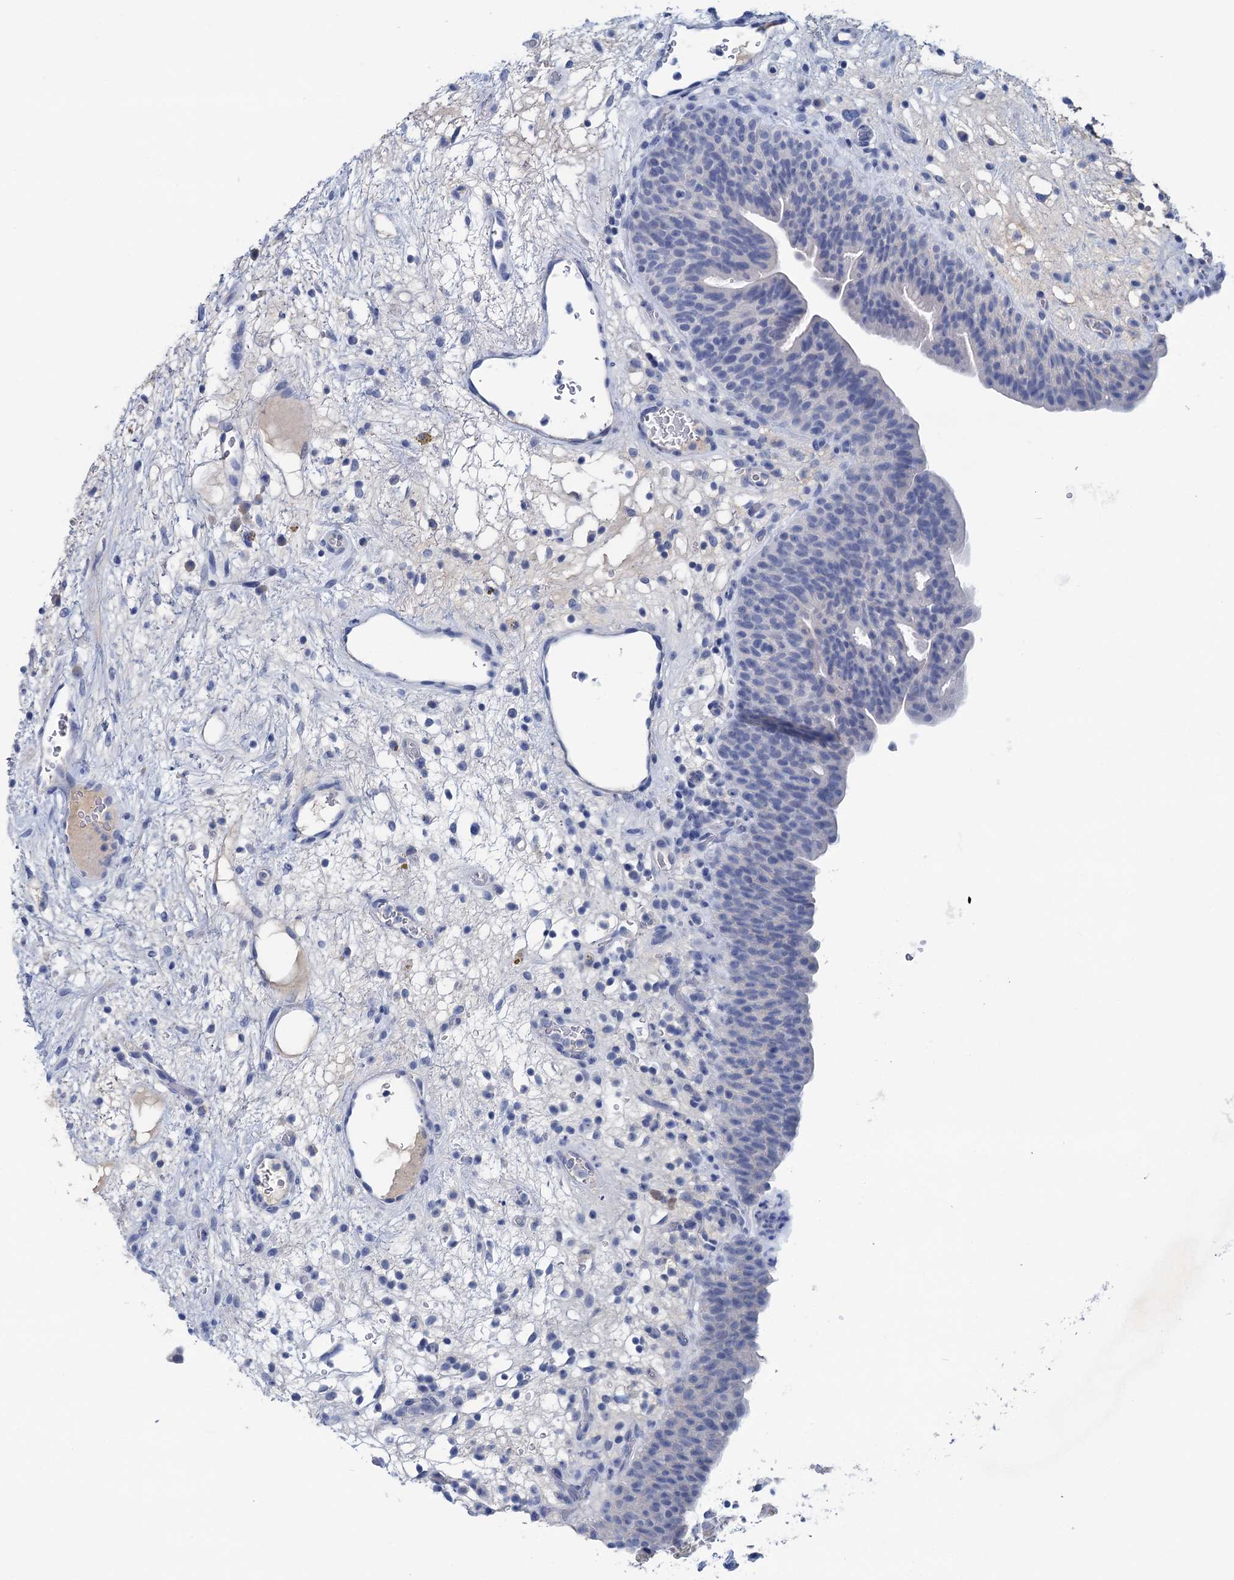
{"staining": {"intensity": "negative", "quantity": "none", "location": "none"}, "tissue": "urinary bladder", "cell_type": "Urothelial cells", "image_type": "normal", "snomed": [{"axis": "morphology", "description": "Normal tissue, NOS"}, {"axis": "topography", "description": "Urinary bladder"}], "caption": "The micrograph exhibits no staining of urothelial cells in normal urinary bladder. (Stains: DAB (3,3'-diaminobenzidine) immunohistochemistry (IHC) with hematoxylin counter stain, Microscopy: brightfield microscopy at high magnification).", "gene": "MYOZ3", "patient": {"sex": "male", "age": 71}}